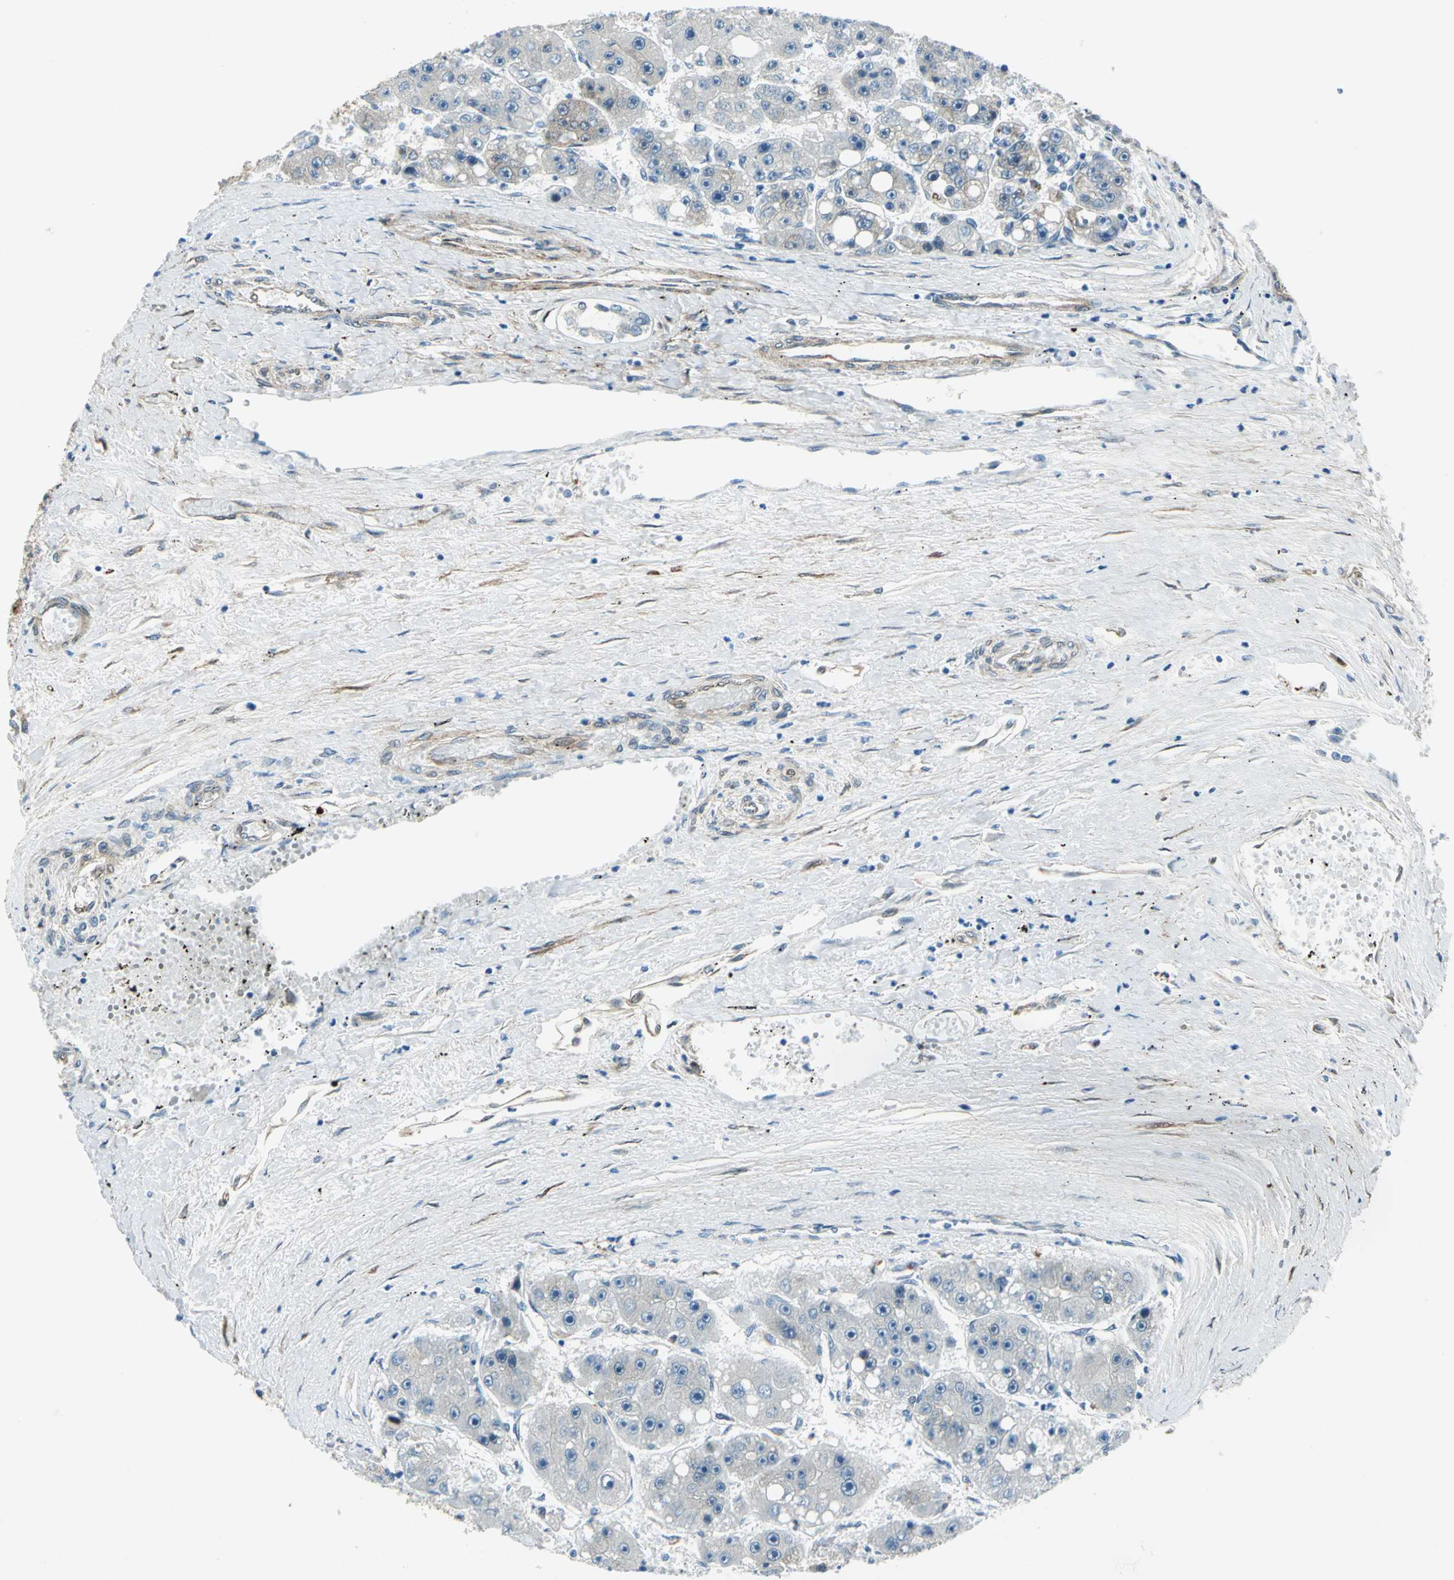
{"staining": {"intensity": "weak", "quantity": "<25%", "location": "cytoplasmic/membranous"}, "tissue": "liver cancer", "cell_type": "Tumor cells", "image_type": "cancer", "snomed": [{"axis": "morphology", "description": "Carcinoma, Hepatocellular, NOS"}, {"axis": "topography", "description": "Liver"}], "caption": "Histopathology image shows no protein staining in tumor cells of hepatocellular carcinoma (liver) tissue.", "gene": "HSPB1", "patient": {"sex": "female", "age": 61}}